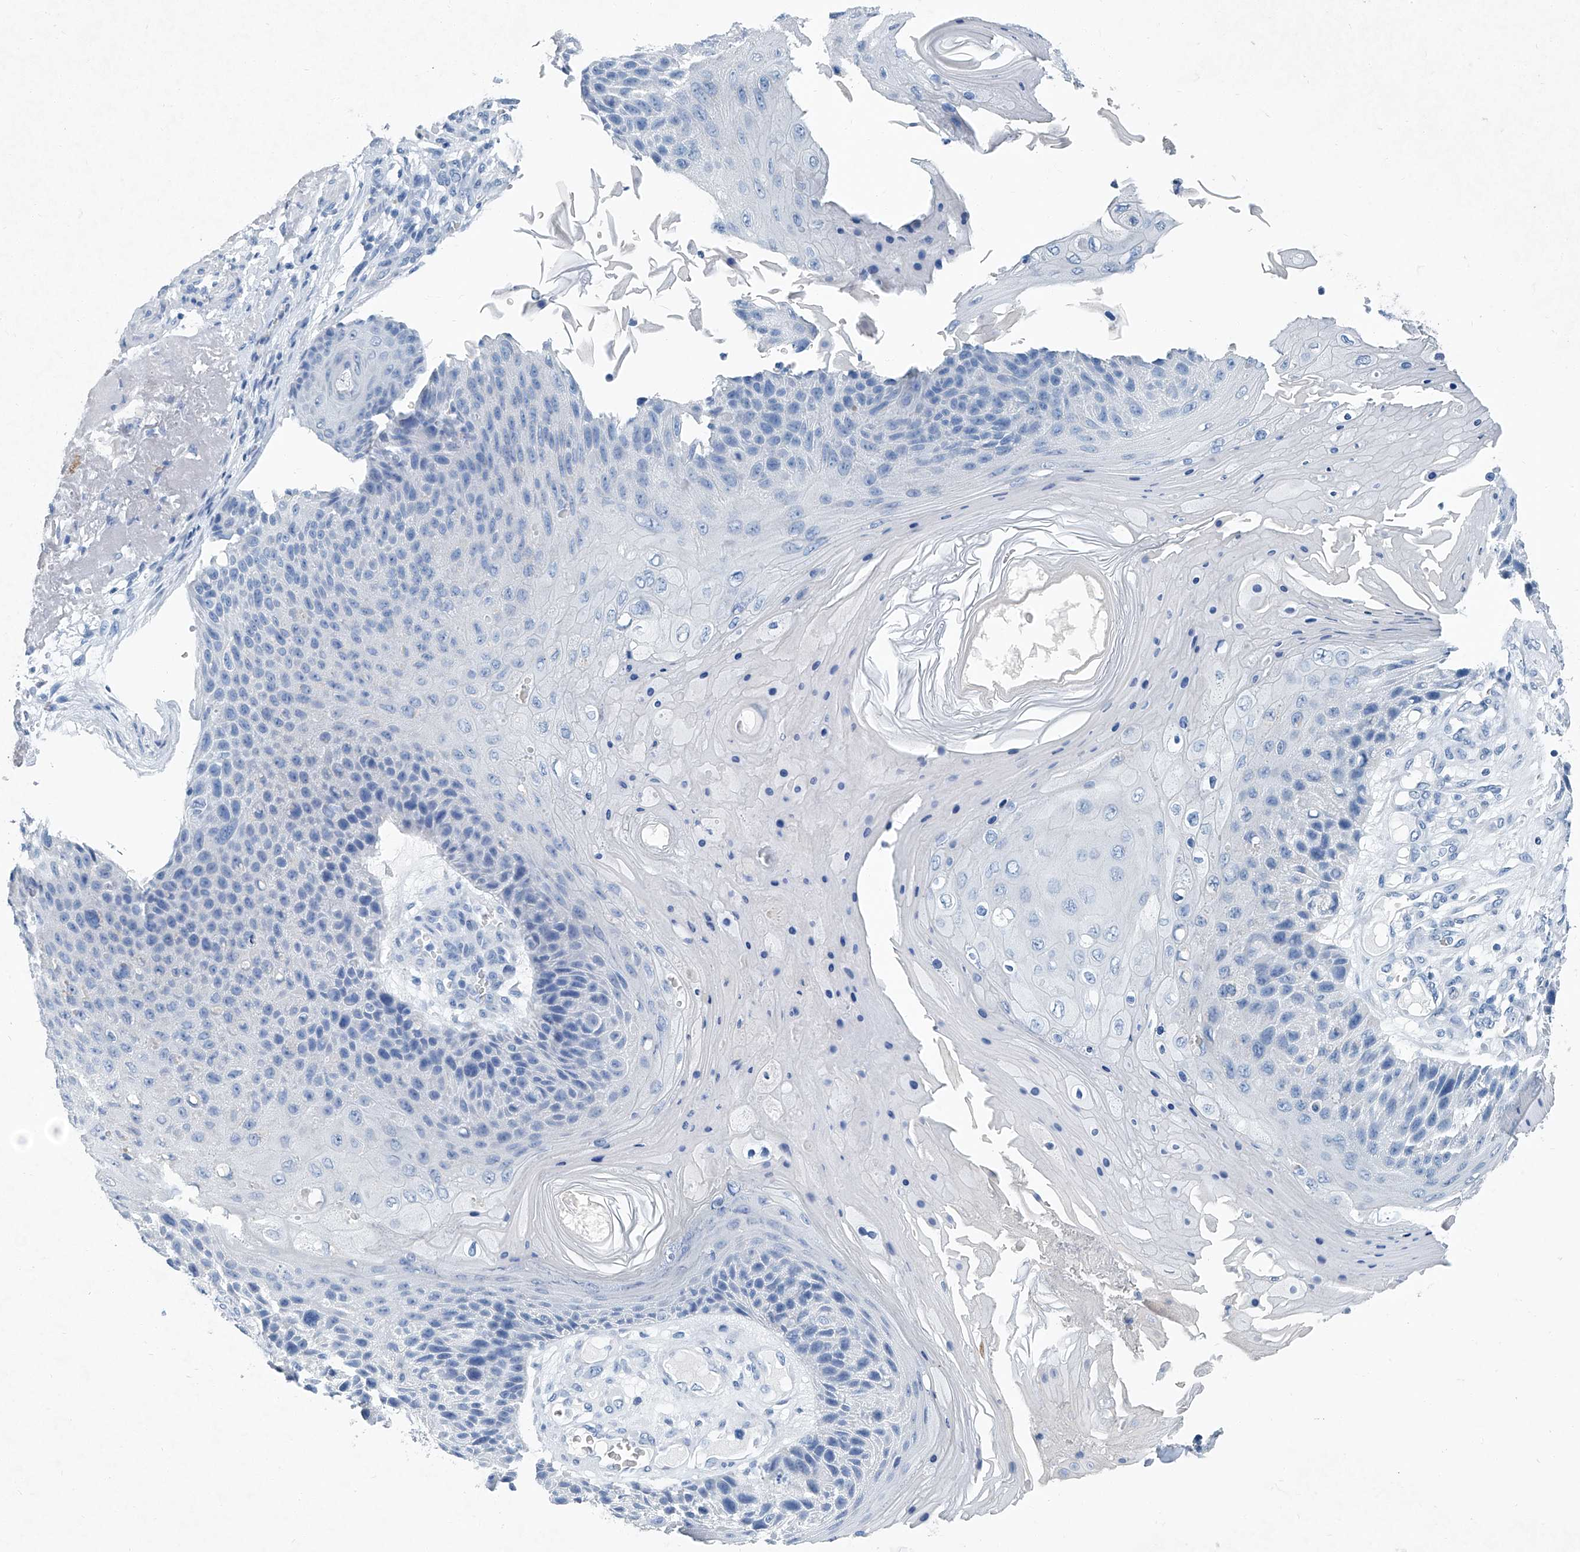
{"staining": {"intensity": "negative", "quantity": "none", "location": "none"}, "tissue": "skin cancer", "cell_type": "Tumor cells", "image_type": "cancer", "snomed": [{"axis": "morphology", "description": "Squamous cell carcinoma, NOS"}, {"axis": "topography", "description": "Skin"}], "caption": "Immunohistochemistry (IHC) of skin squamous cell carcinoma demonstrates no expression in tumor cells.", "gene": "CYP2A7", "patient": {"sex": "female", "age": 88}}